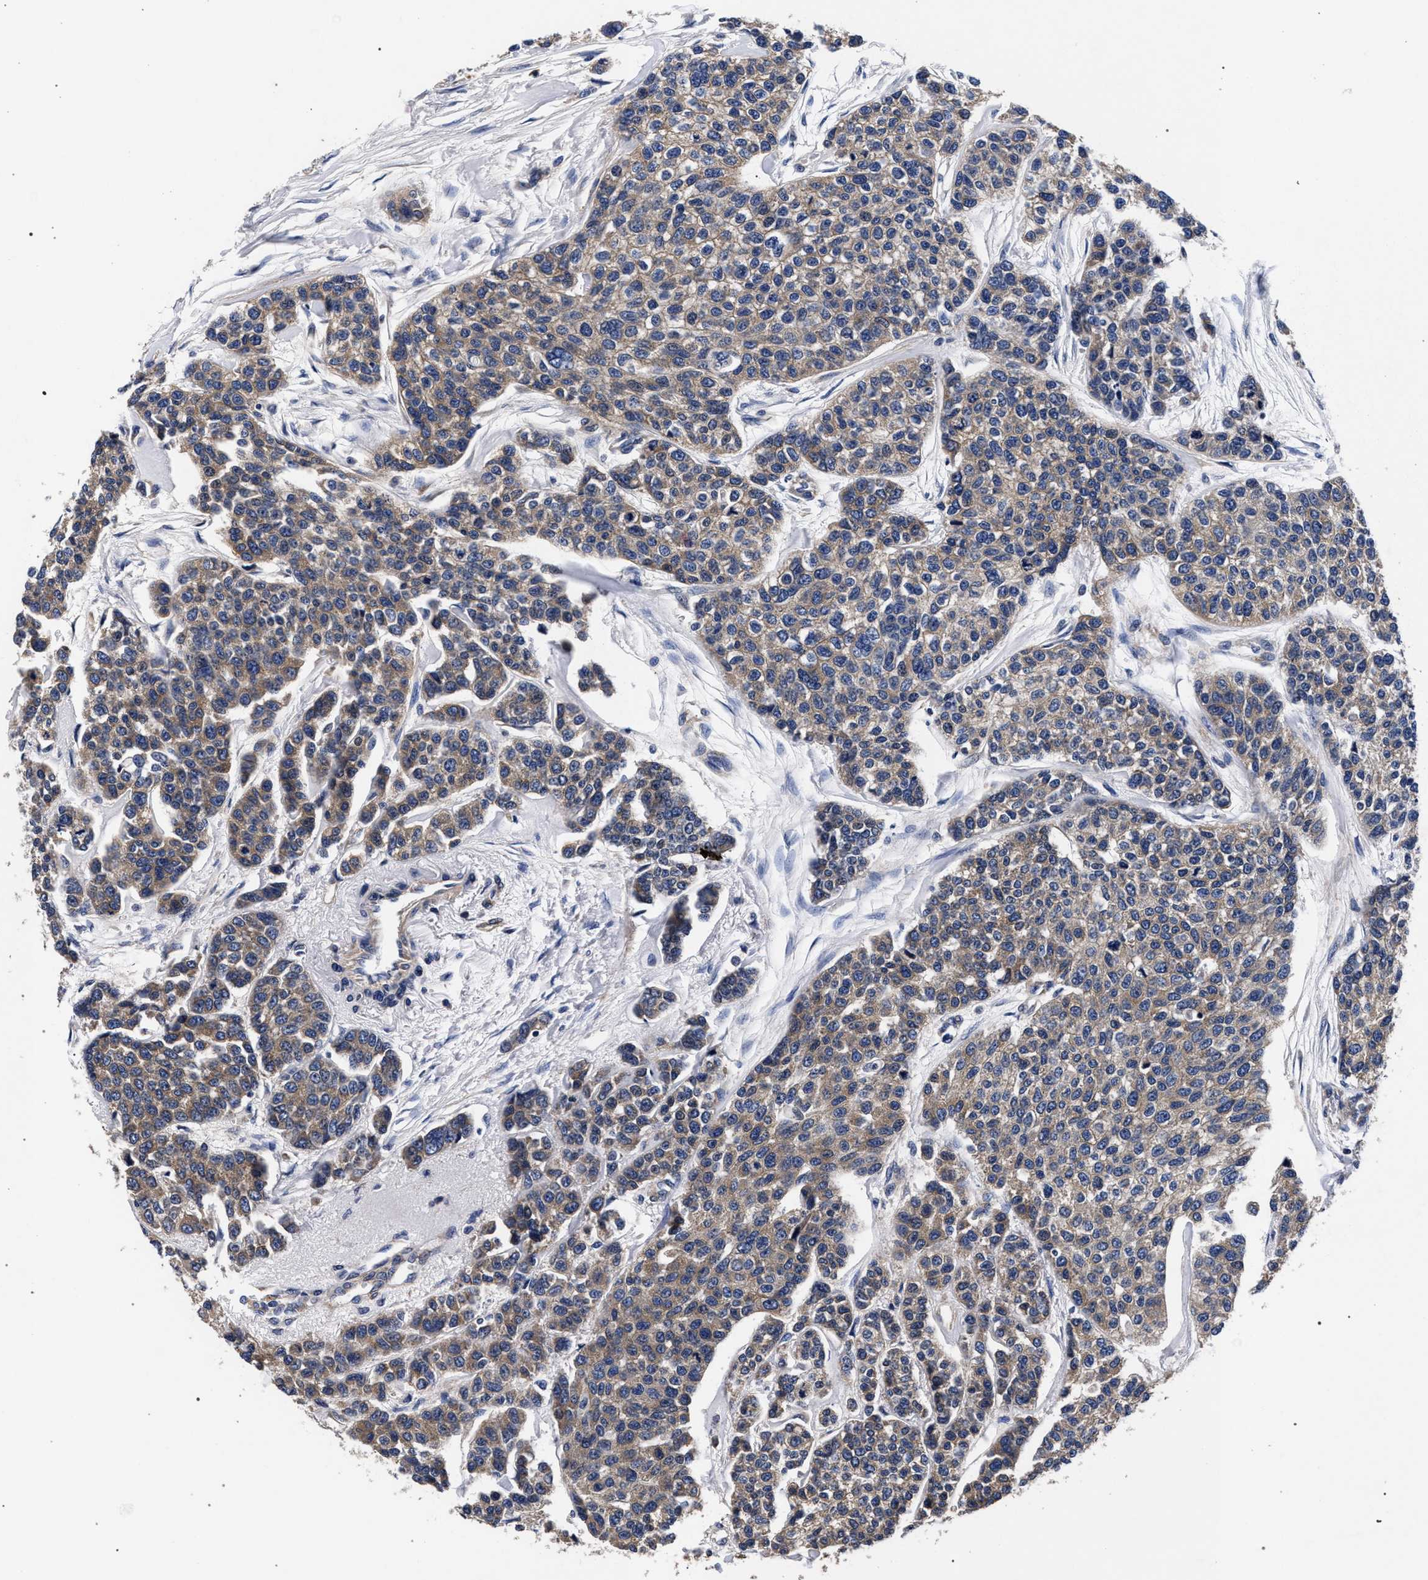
{"staining": {"intensity": "weak", "quantity": ">75%", "location": "cytoplasmic/membranous"}, "tissue": "breast cancer", "cell_type": "Tumor cells", "image_type": "cancer", "snomed": [{"axis": "morphology", "description": "Duct carcinoma"}, {"axis": "topography", "description": "Breast"}], "caption": "Immunohistochemical staining of breast cancer (invasive ductal carcinoma) shows weak cytoplasmic/membranous protein positivity in approximately >75% of tumor cells. (DAB = brown stain, brightfield microscopy at high magnification).", "gene": "CFAP95", "patient": {"sex": "female", "age": 51}}